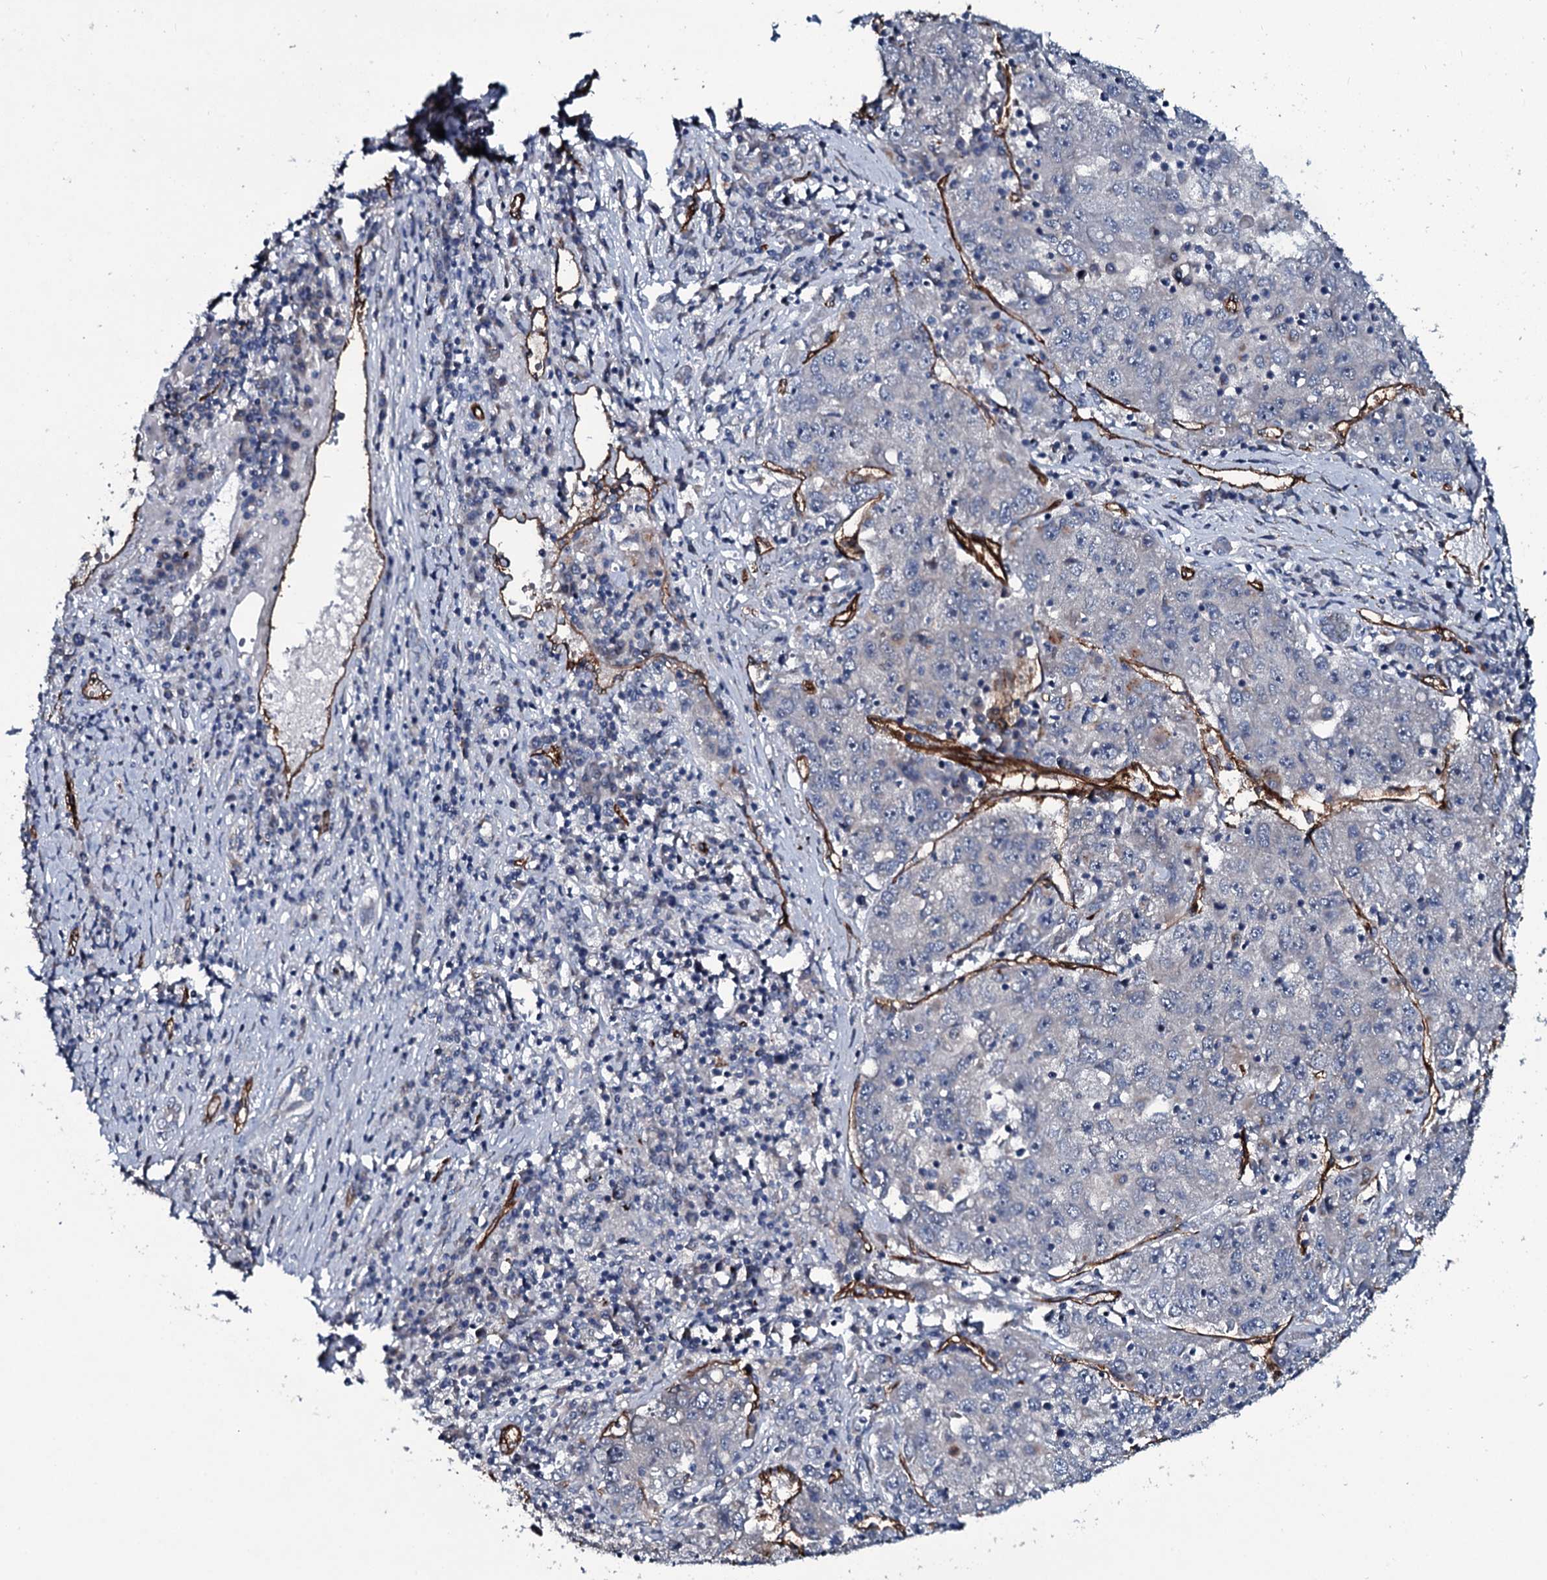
{"staining": {"intensity": "negative", "quantity": "none", "location": "none"}, "tissue": "liver cancer", "cell_type": "Tumor cells", "image_type": "cancer", "snomed": [{"axis": "morphology", "description": "Carcinoma, Hepatocellular, NOS"}, {"axis": "topography", "description": "Liver"}], "caption": "Liver cancer stained for a protein using IHC exhibits no expression tumor cells.", "gene": "CLEC14A", "patient": {"sex": "male", "age": 49}}